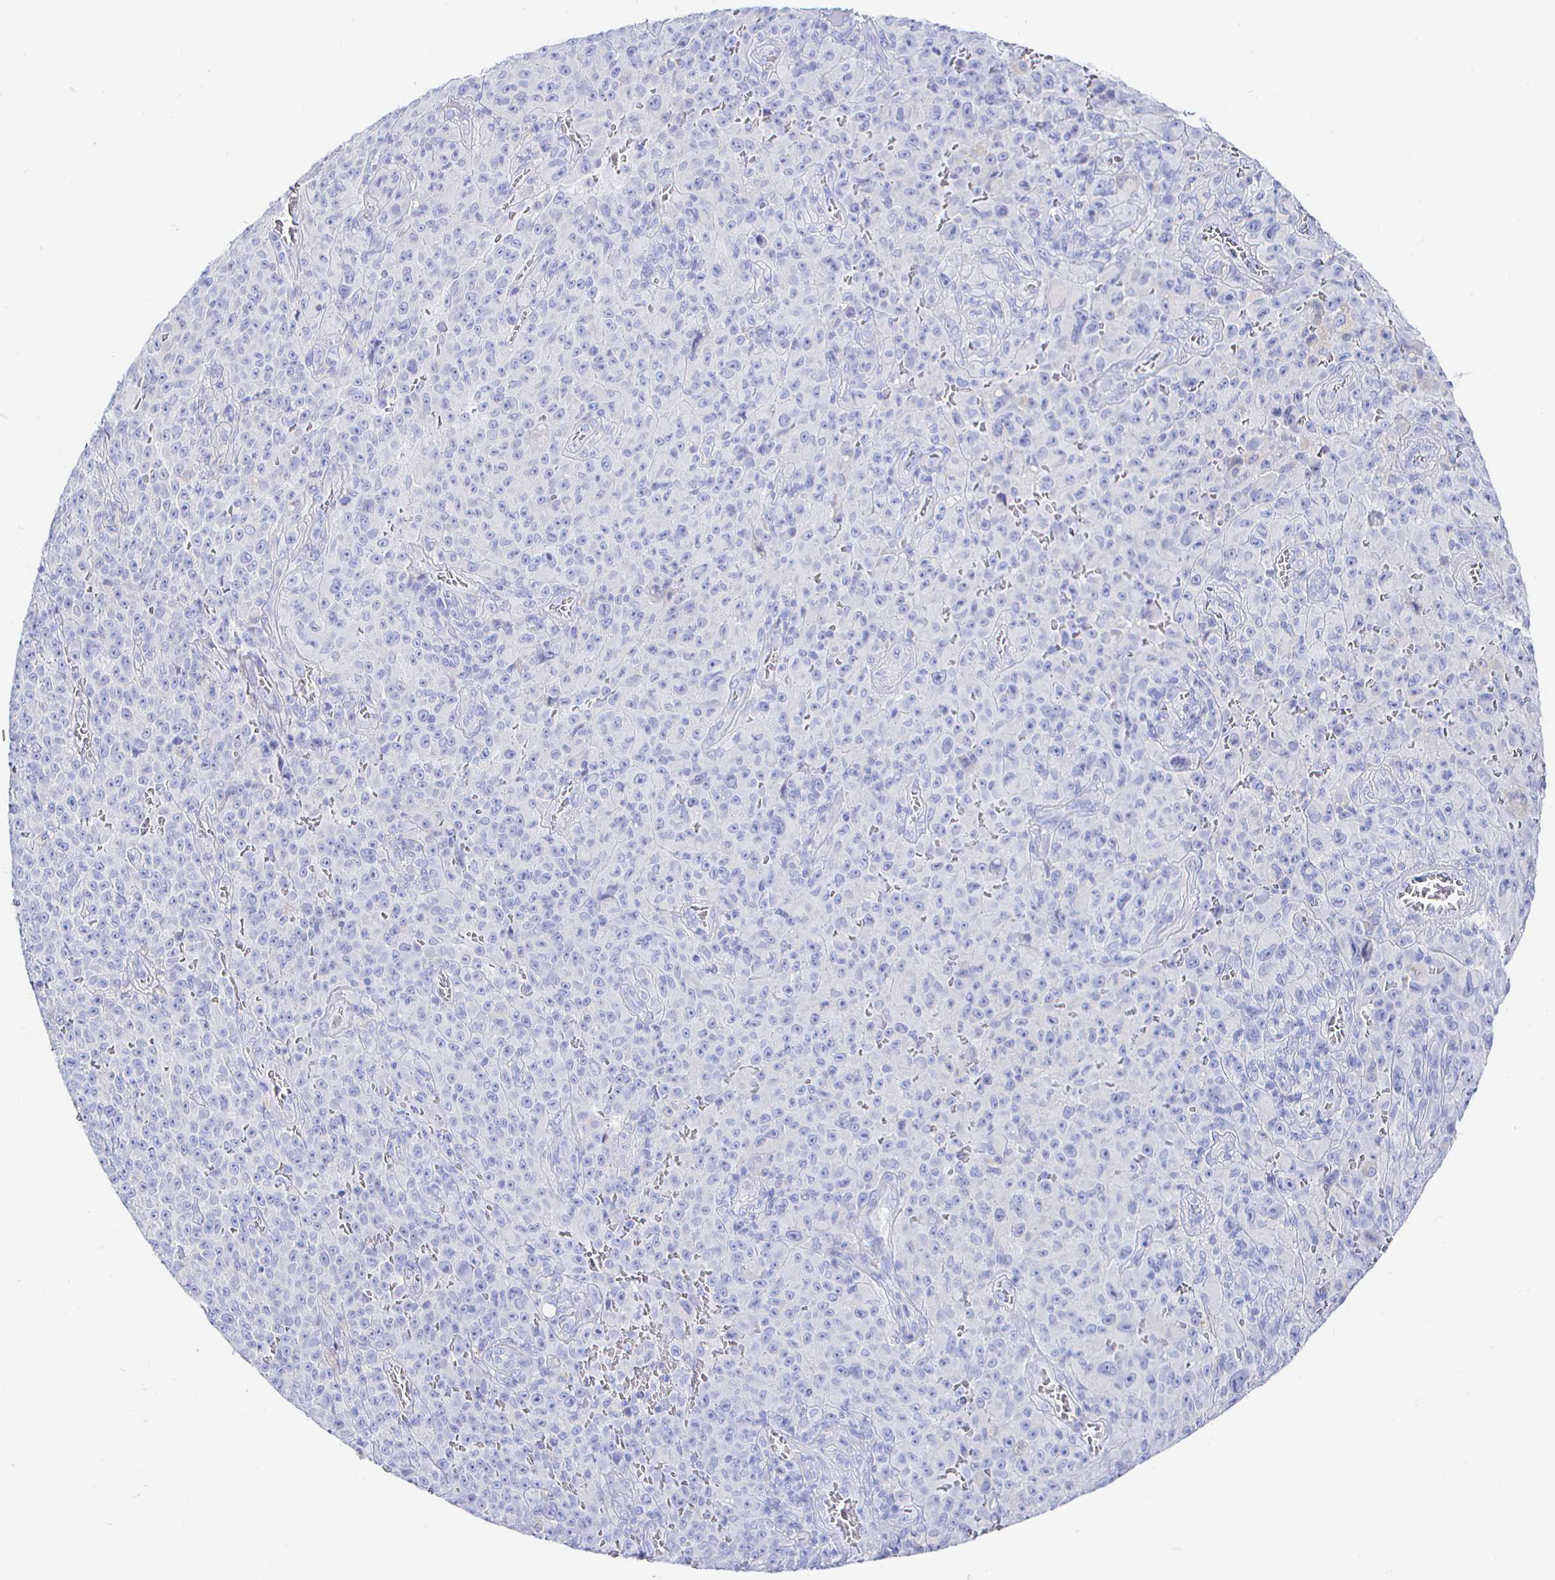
{"staining": {"intensity": "negative", "quantity": "none", "location": "none"}, "tissue": "melanoma", "cell_type": "Tumor cells", "image_type": "cancer", "snomed": [{"axis": "morphology", "description": "Malignant melanoma, NOS"}, {"axis": "topography", "description": "Skin"}], "caption": "This micrograph is of melanoma stained with immunohistochemistry (IHC) to label a protein in brown with the nuclei are counter-stained blue. There is no expression in tumor cells.", "gene": "CLCA1", "patient": {"sex": "female", "age": 82}}